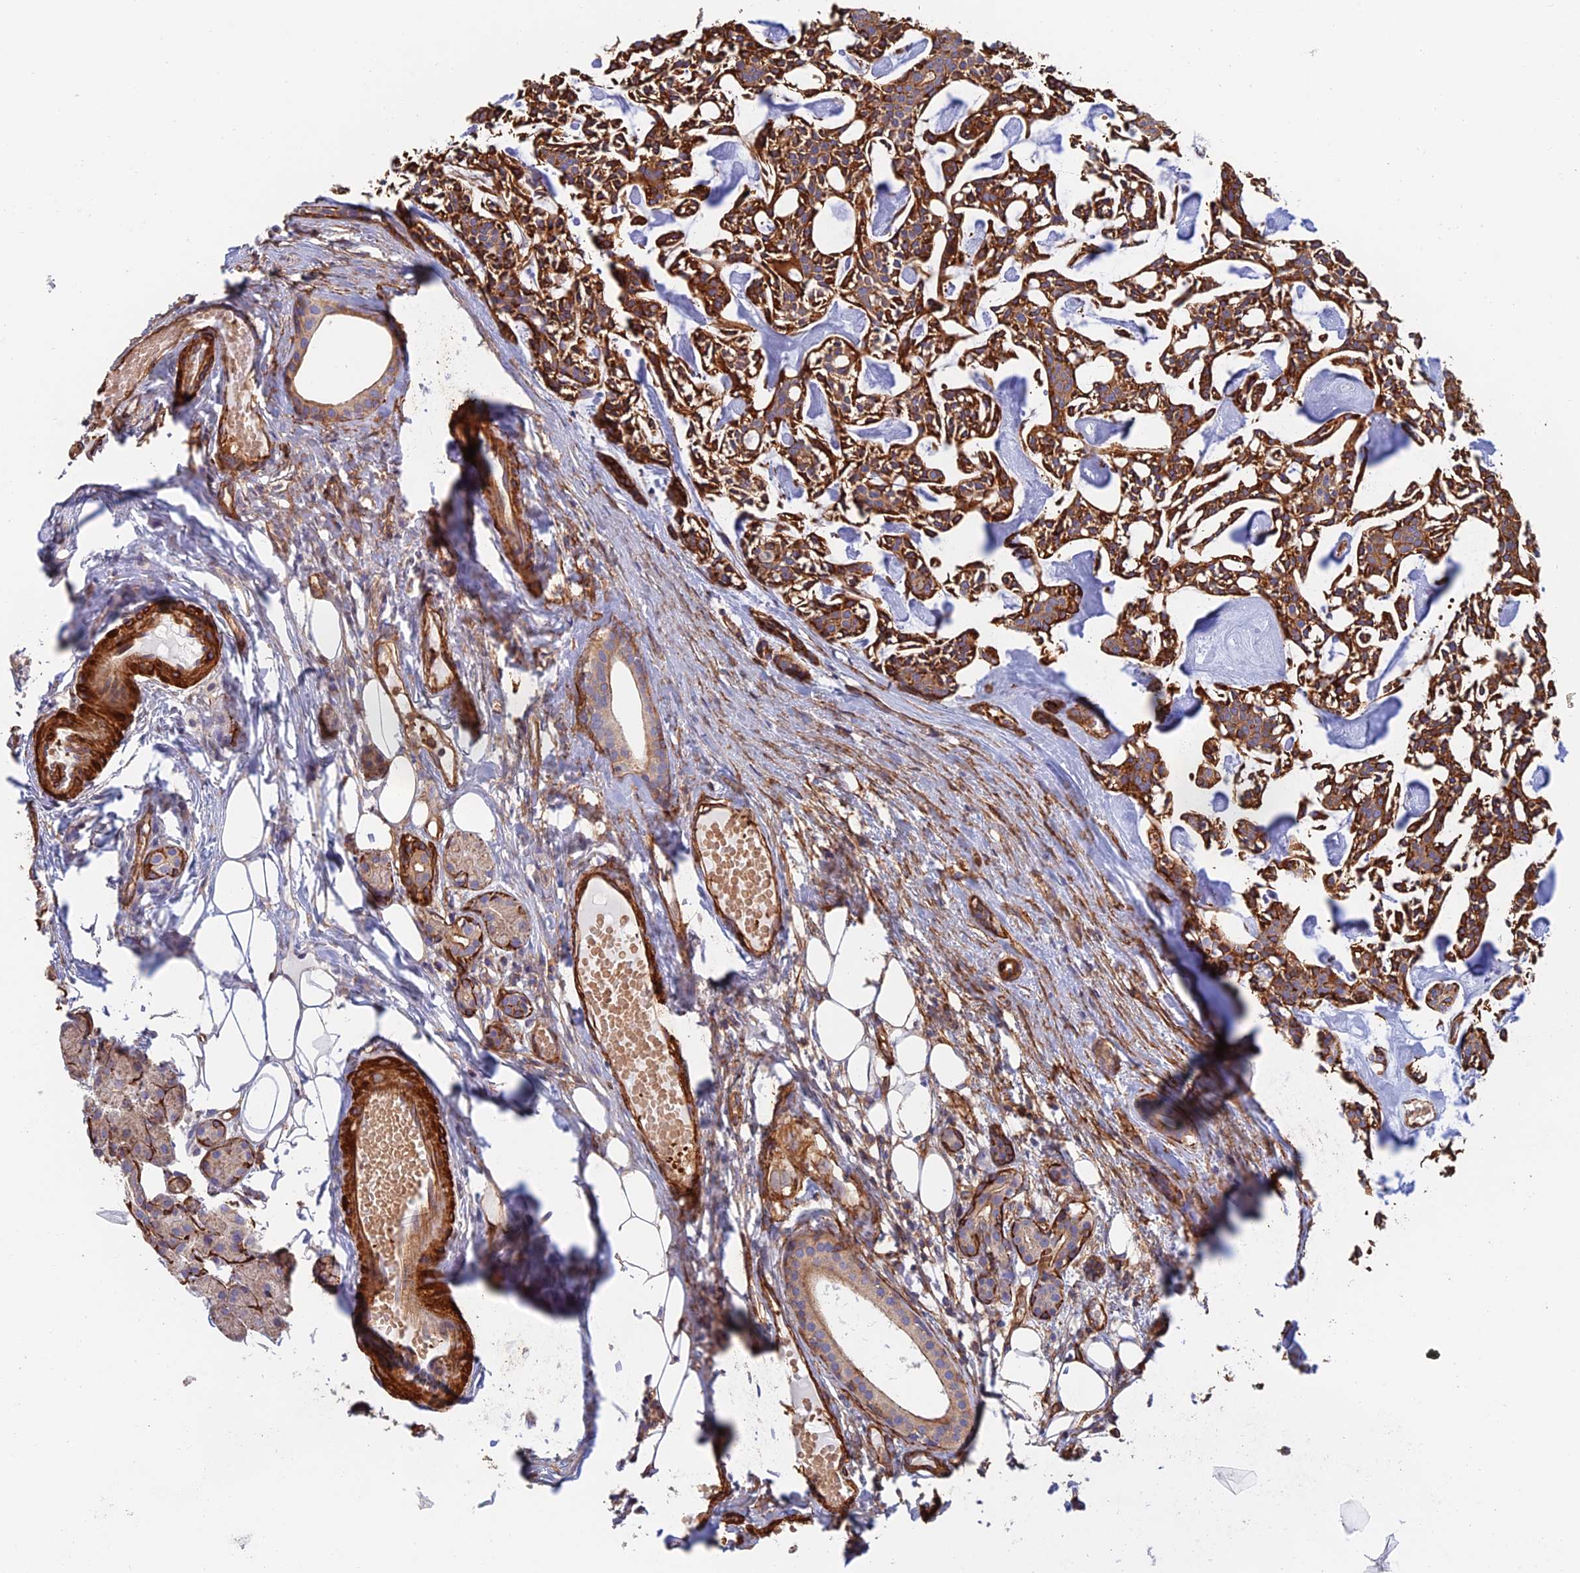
{"staining": {"intensity": "strong", "quantity": ">75%", "location": "cytoplasmic/membranous"}, "tissue": "head and neck cancer", "cell_type": "Tumor cells", "image_type": "cancer", "snomed": [{"axis": "morphology", "description": "Adenocarcinoma, NOS"}, {"axis": "topography", "description": "Salivary gland"}, {"axis": "topography", "description": "Head-Neck"}], "caption": "The image shows a brown stain indicating the presence of a protein in the cytoplasmic/membranous of tumor cells in head and neck cancer.", "gene": "PAK4", "patient": {"sex": "male", "age": 55}}